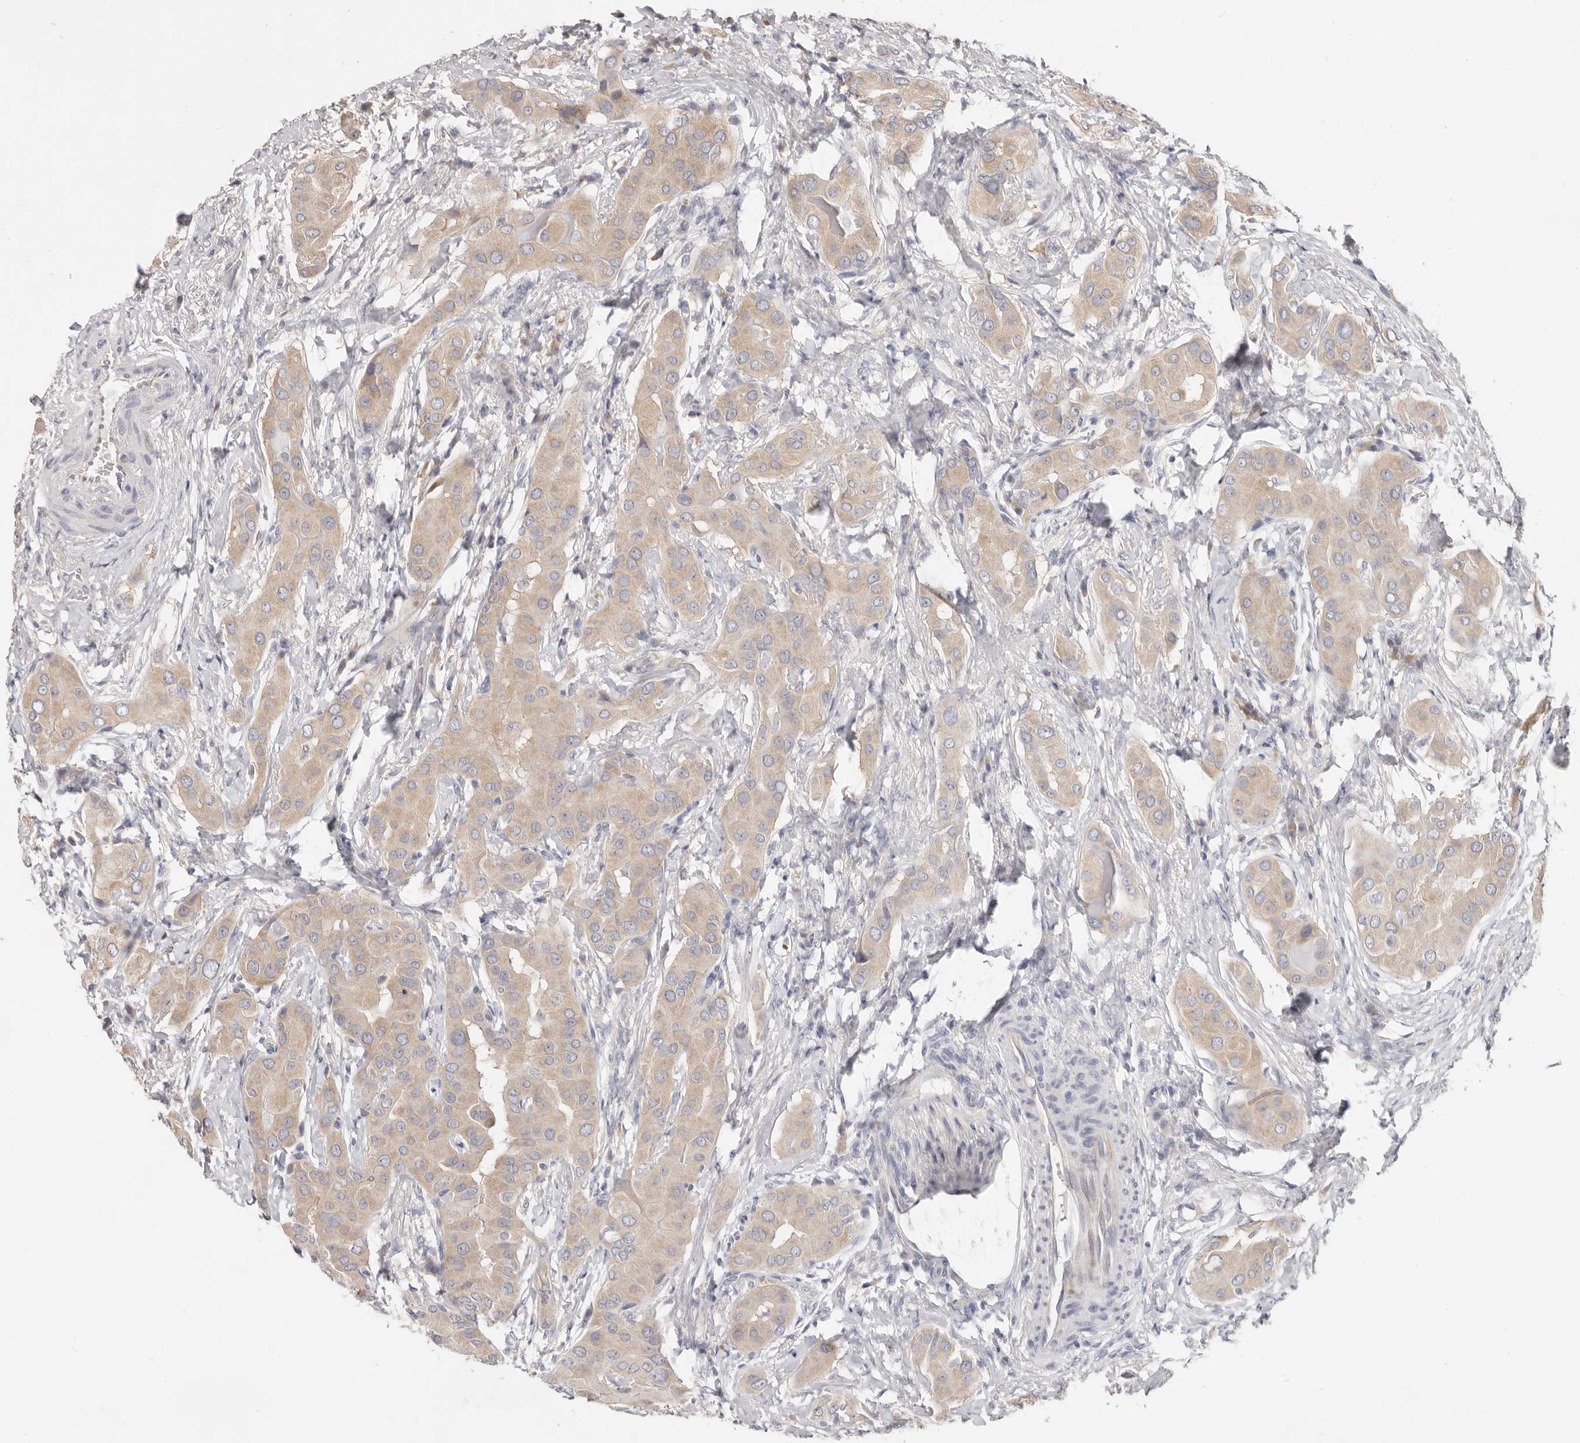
{"staining": {"intensity": "moderate", "quantity": ">75%", "location": "cytoplasmic/membranous"}, "tissue": "thyroid cancer", "cell_type": "Tumor cells", "image_type": "cancer", "snomed": [{"axis": "morphology", "description": "Papillary adenocarcinoma, NOS"}, {"axis": "topography", "description": "Thyroid gland"}], "caption": "IHC photomicrograph of human thyroid papillary adenocarcinoma stained for a protein (brown), which reveals medium levels of moderate cytoplasmic/membranous staining in approximately >75% of tumor cells.", "gene": "WDR77", "patient": {"sex": "male", "age": 33}}